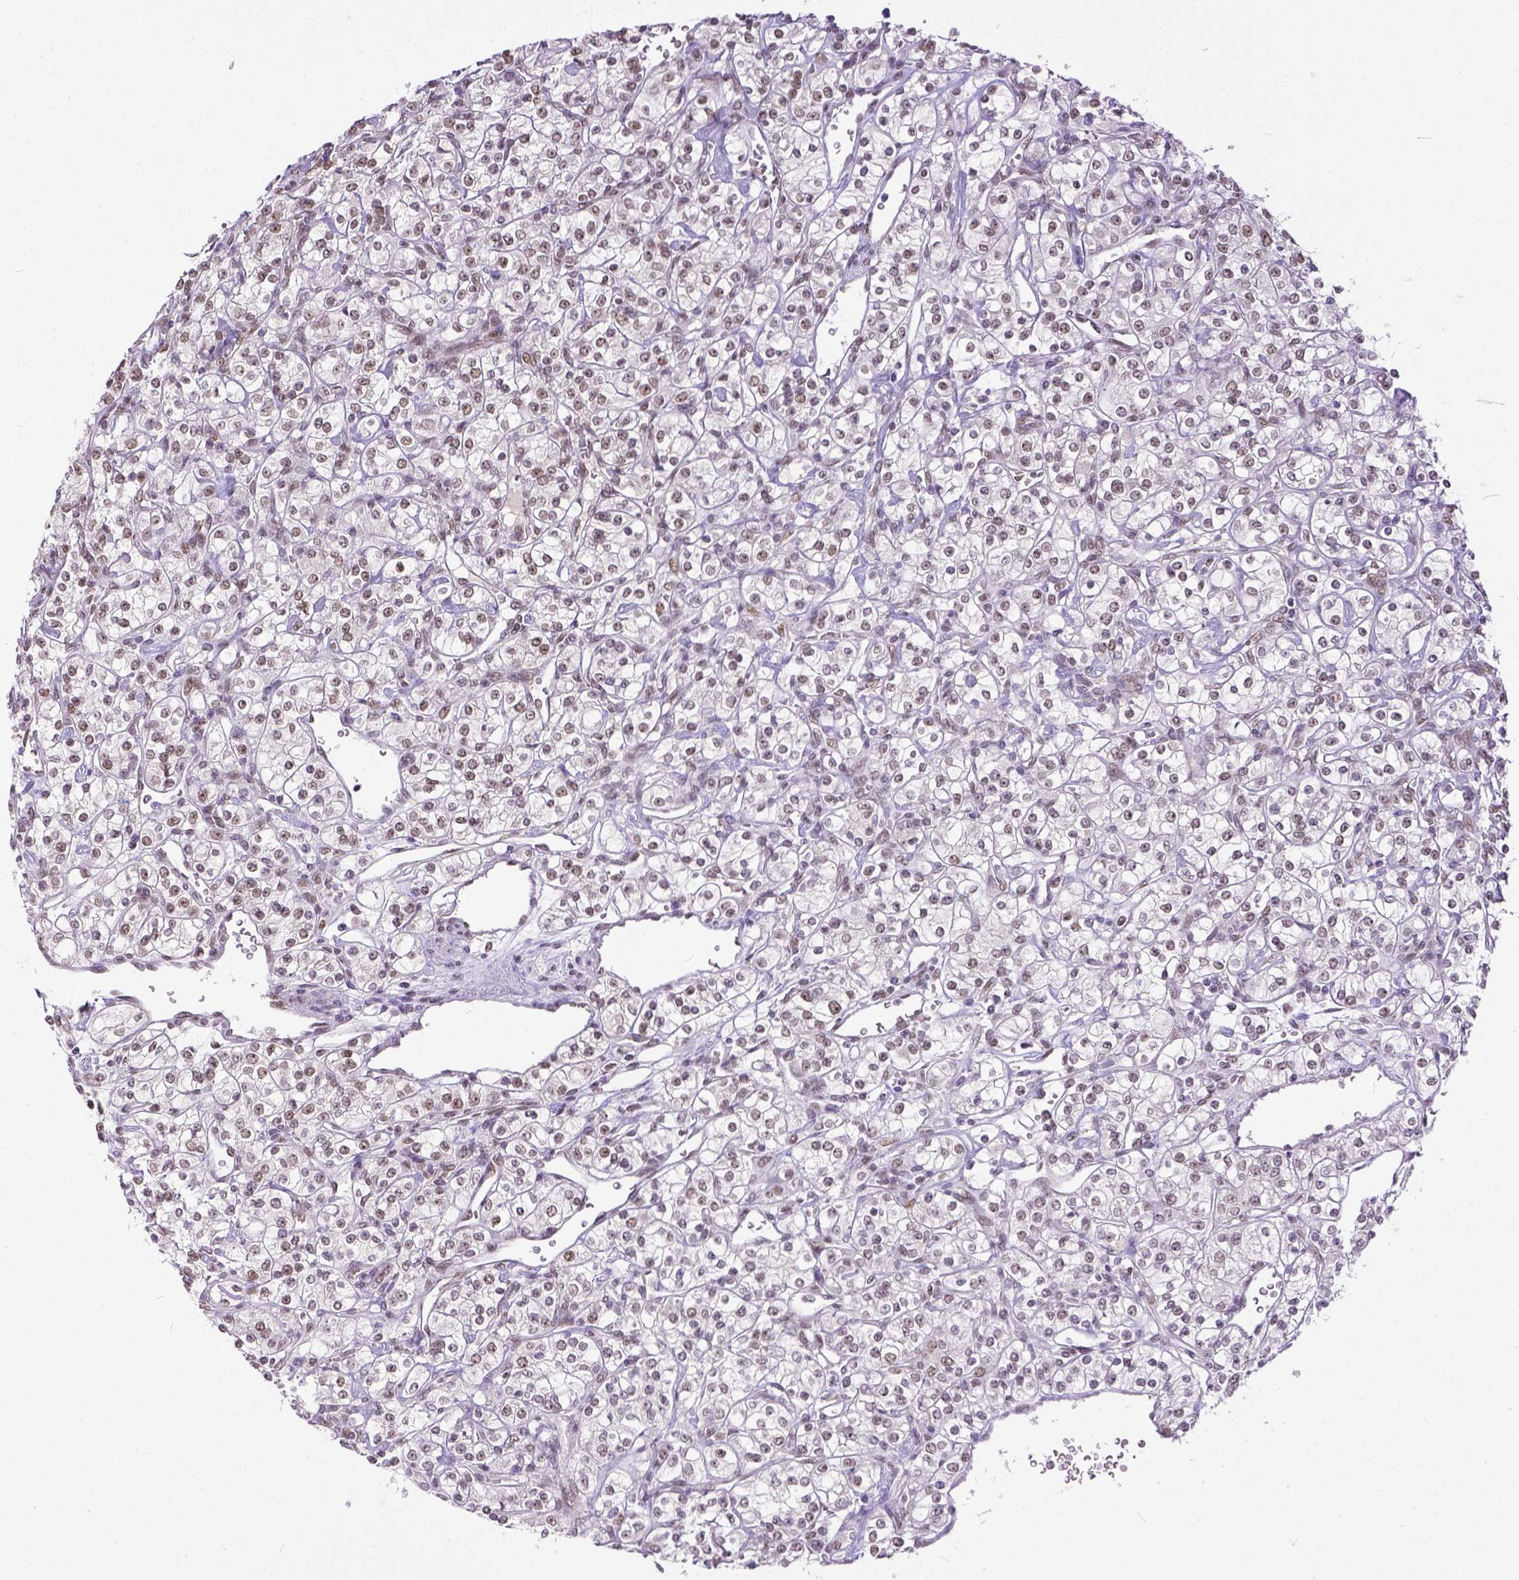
{"staining": {"intensity": "weak", "quantity": ">75%", "location": "nuclear"}, "tissue": "renal cancer", "cell_type": "Tumor cells", "image_type": "cancer", "snomed": [{"axis": "morphology", "description": "Adenocarcinoma, NOS"}, {"axis": "topography", "description": "Kidney"}], "caption": "Renal cancer (adenocarcinoma) was stained to show a protein in brown. There is low levels of weak nuclear staining in about >75% of tumor cells. The staining was performed using DAB to visualize the protein expression in brown, while the nuclei were stained in blue with hematoxylin (Magnification: 20x).", "gene": "ERCC1", "patient": {"sex": "male", "age": 77}}